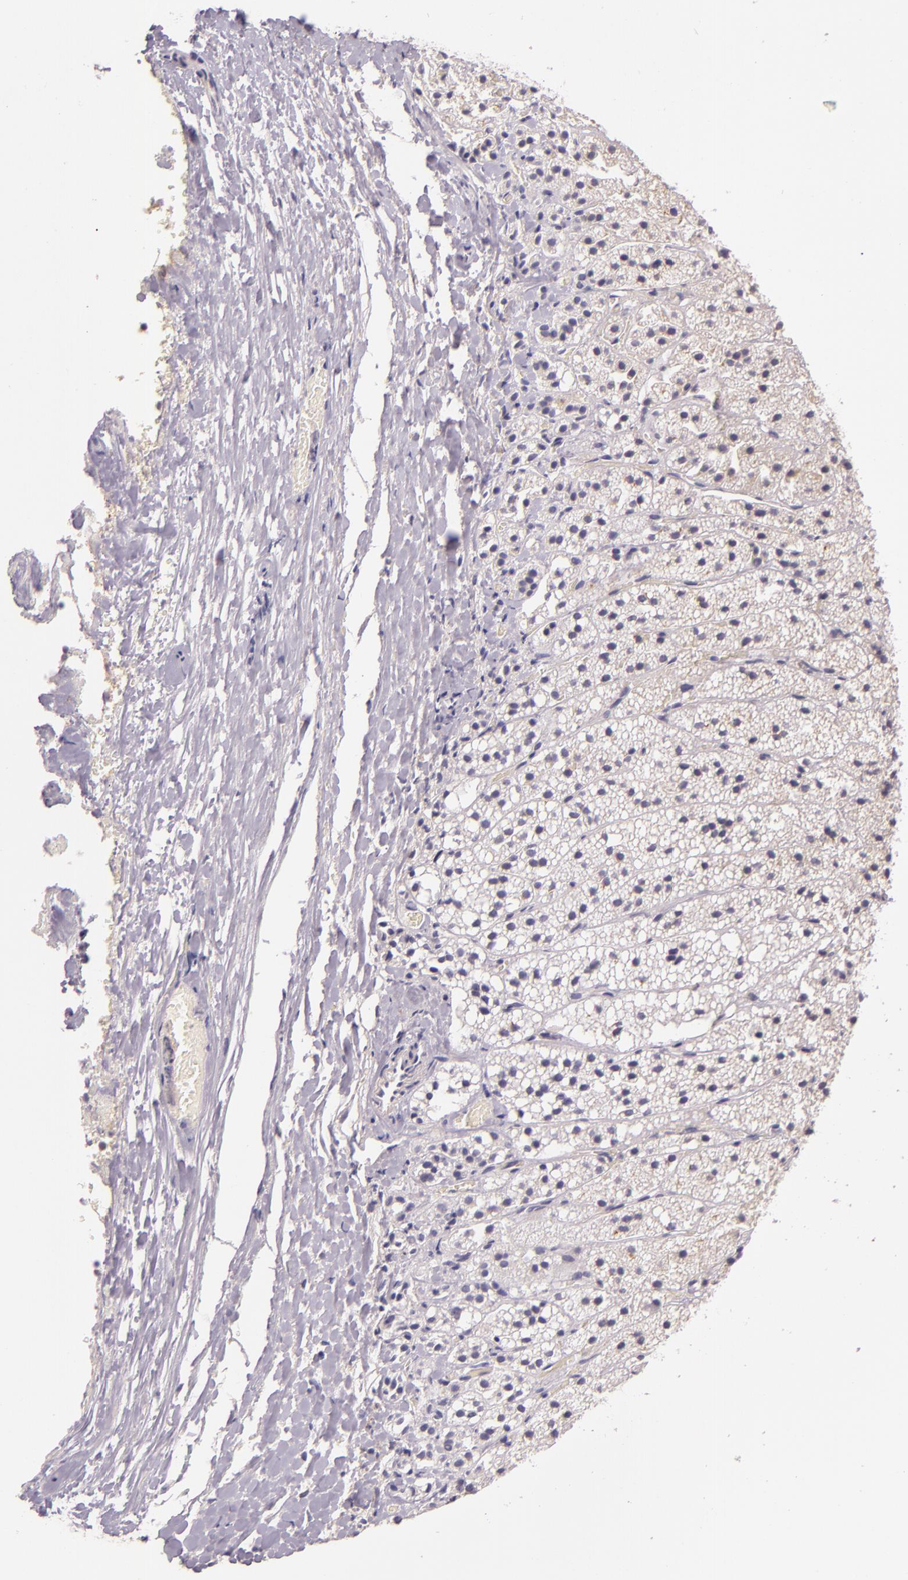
{"staining": {"intensity": "weak", "quantity": "<25%", "location": "cytoplasmic/membranous"}, "tissue": "adrenal gland", "cell_type": "Glandular cells", "image_type": "normal", "snomed": [{"axis": "morphology", "description": "Normal tissue, NOS"}, {"axis": "topography", "description": "Adrenal gland"}], "caption": "Immunohistochemistry (IHC) micrograph of benign adrenal gland: human adrenal gland stained with DAB (3,3'-diaminobenzidine) displays no significant protein expression in glandular cells.", "gene": "ARMH4", "patient": {"sex": "female", "age": 44}}